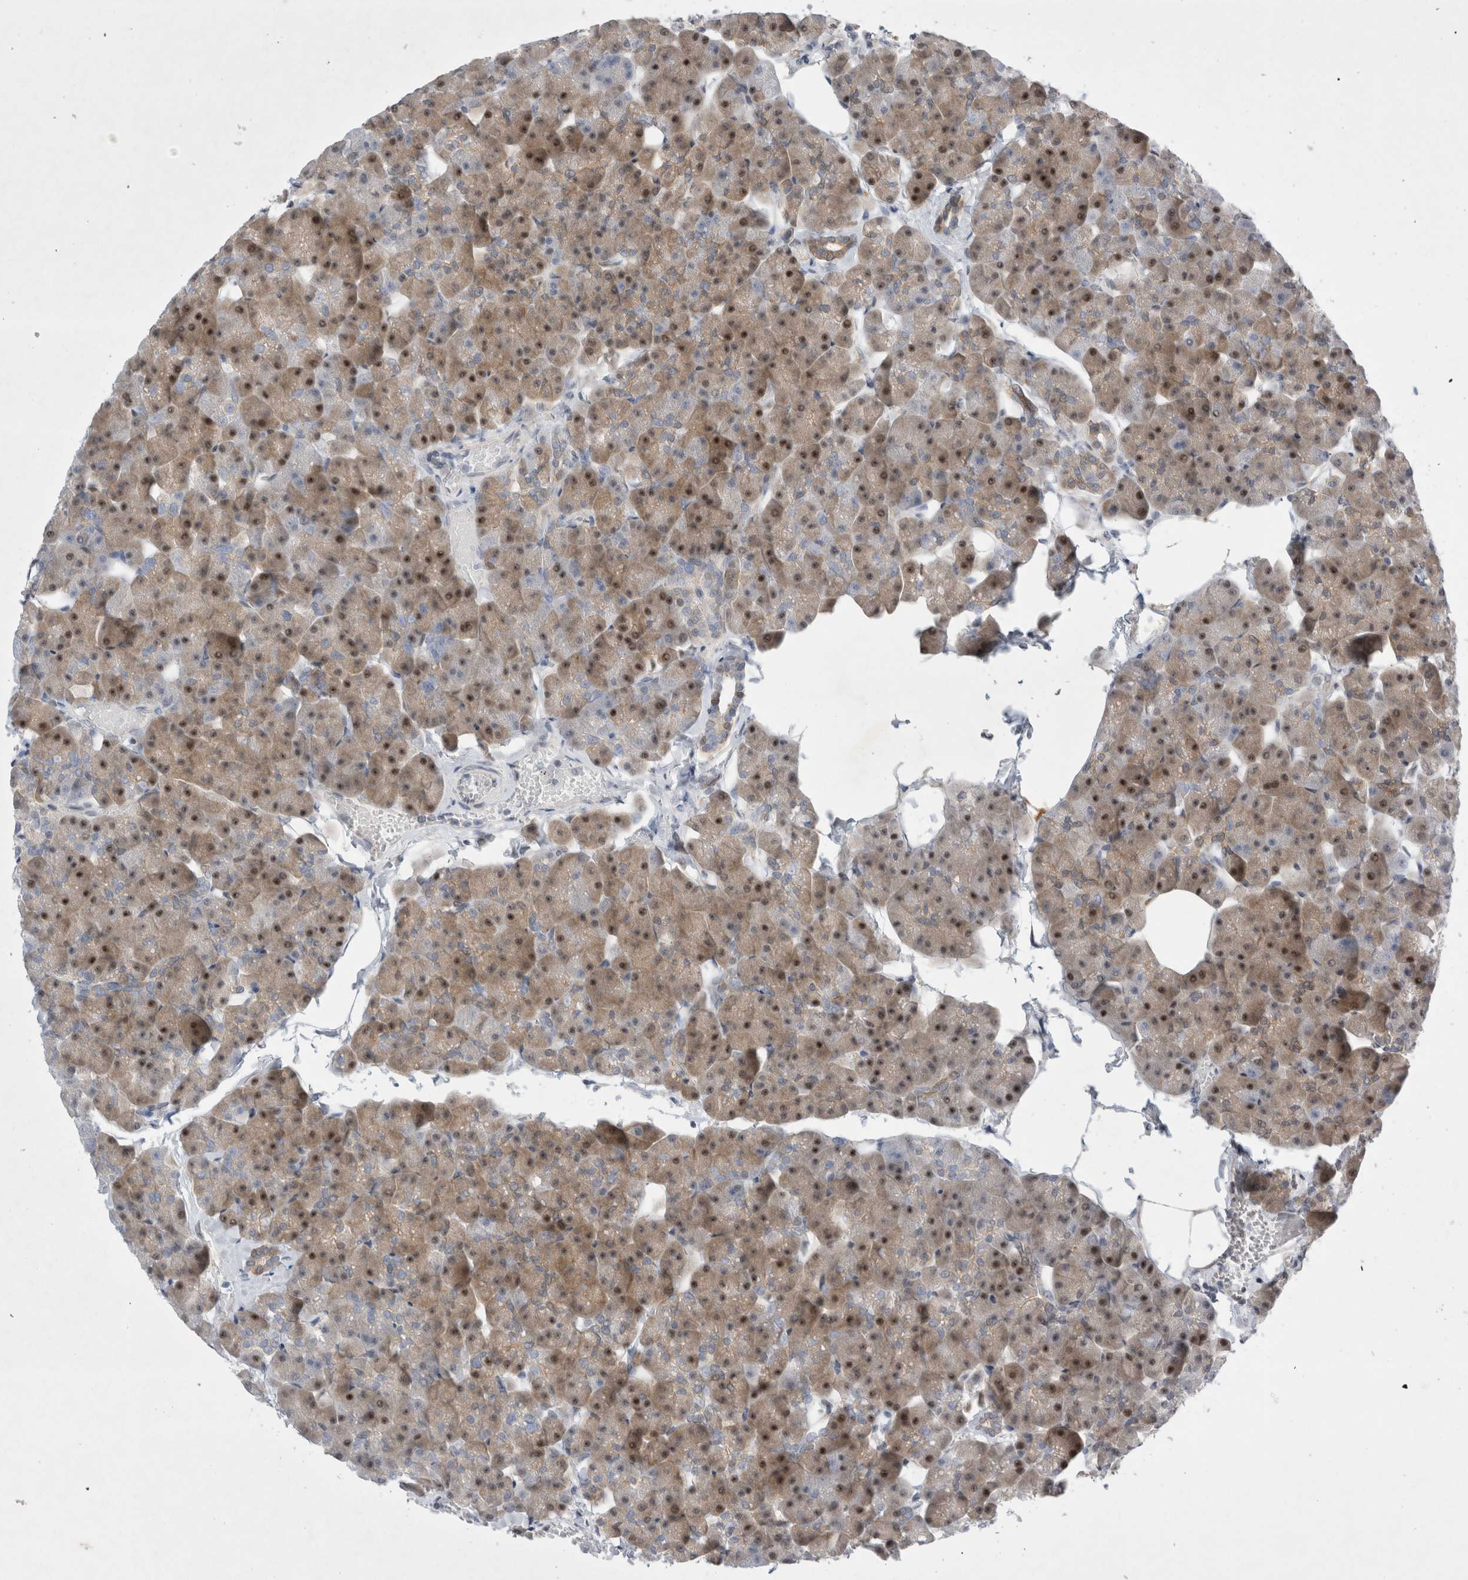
{"staining": {"intensity": "moderate", "quantity": ">75%", "location": "cytoplasmic/membranous,nuclear"}, "tissue": "pancreas", "cell_type": "Exocrine glandular cells", "image_type": "normal", "snomed": [{"axis": "morphology", "description": "Normal tissue, NOS"}, {"axis": "topography", "description": "Pancreas"}], "caption": "Normal pancreas shows moderate cytoplasmic/membranous,nuclear expression in approximately >75% of exocrine glandular cells, visualized by immunohistochemistry. Nuclei are stained in blue.", "gene": "WIPF2", "patient": {"sex": "male", "age": 35}}